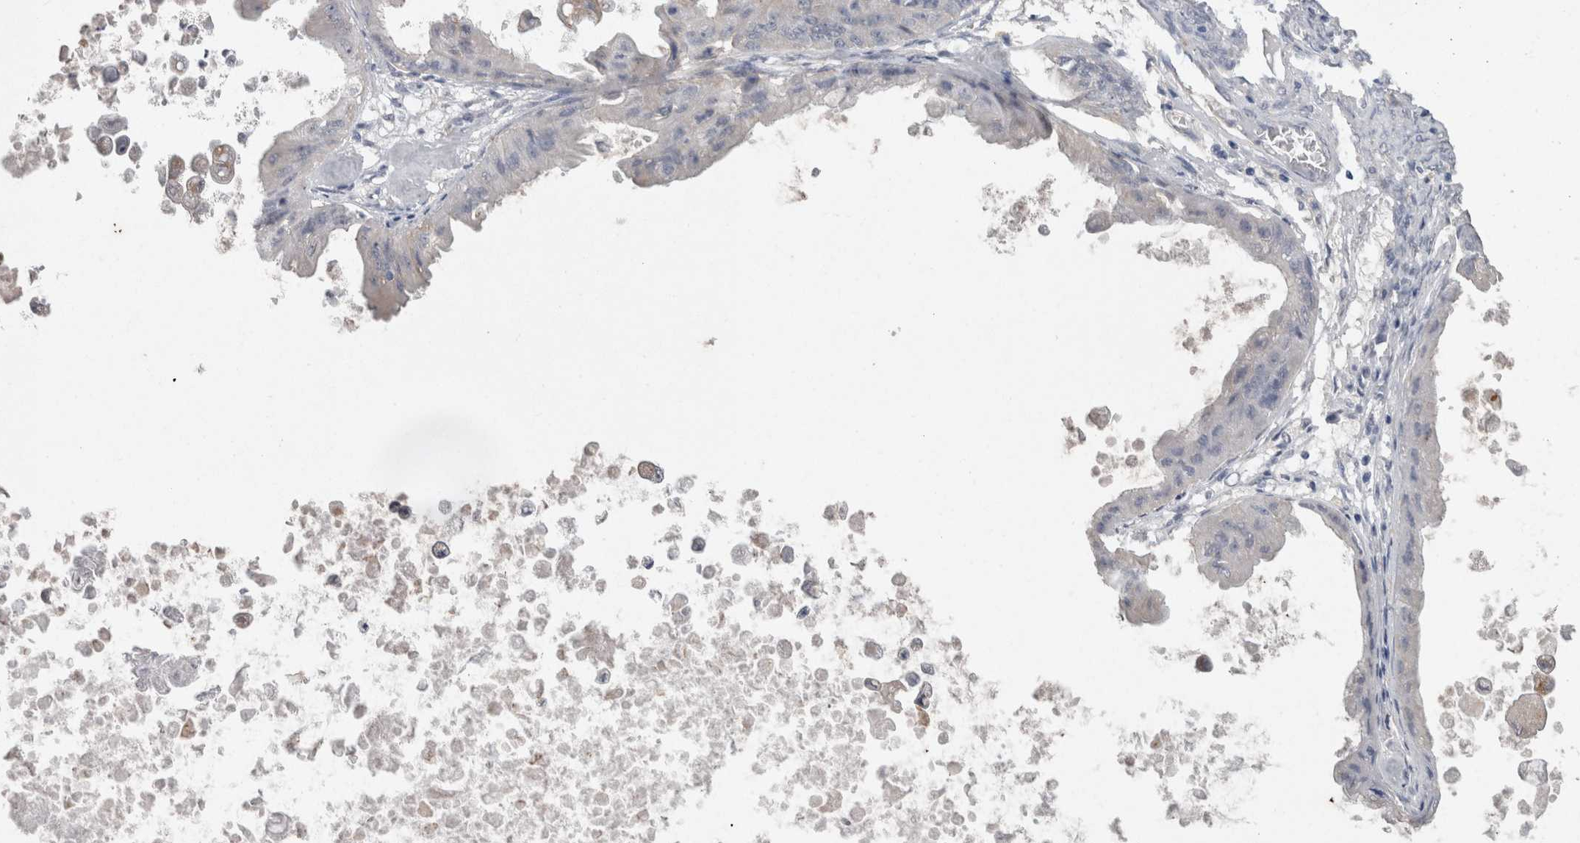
{"staining": {"intensity": "weak", "quantity": "<25%", "location": "cytoplasmic/membranous"}, "tissue": "ovarian cancer", "cell_type": "Tumor cells", "image_type": "cancer", "snomed": [{"axis": "morphology", "description": "Cystadenocarcinoma, mucinous, NOS"}, {"axis": "topography", "description": "Ovary"}], "caption": "IHC photomicrograph of ovarian mucinous cystadenocarcinoma stained for a protein (brown), which displays no staining in tumor cells.", "gene": "NECTIN2", "patient": {"sex": "female", "age": 37}}